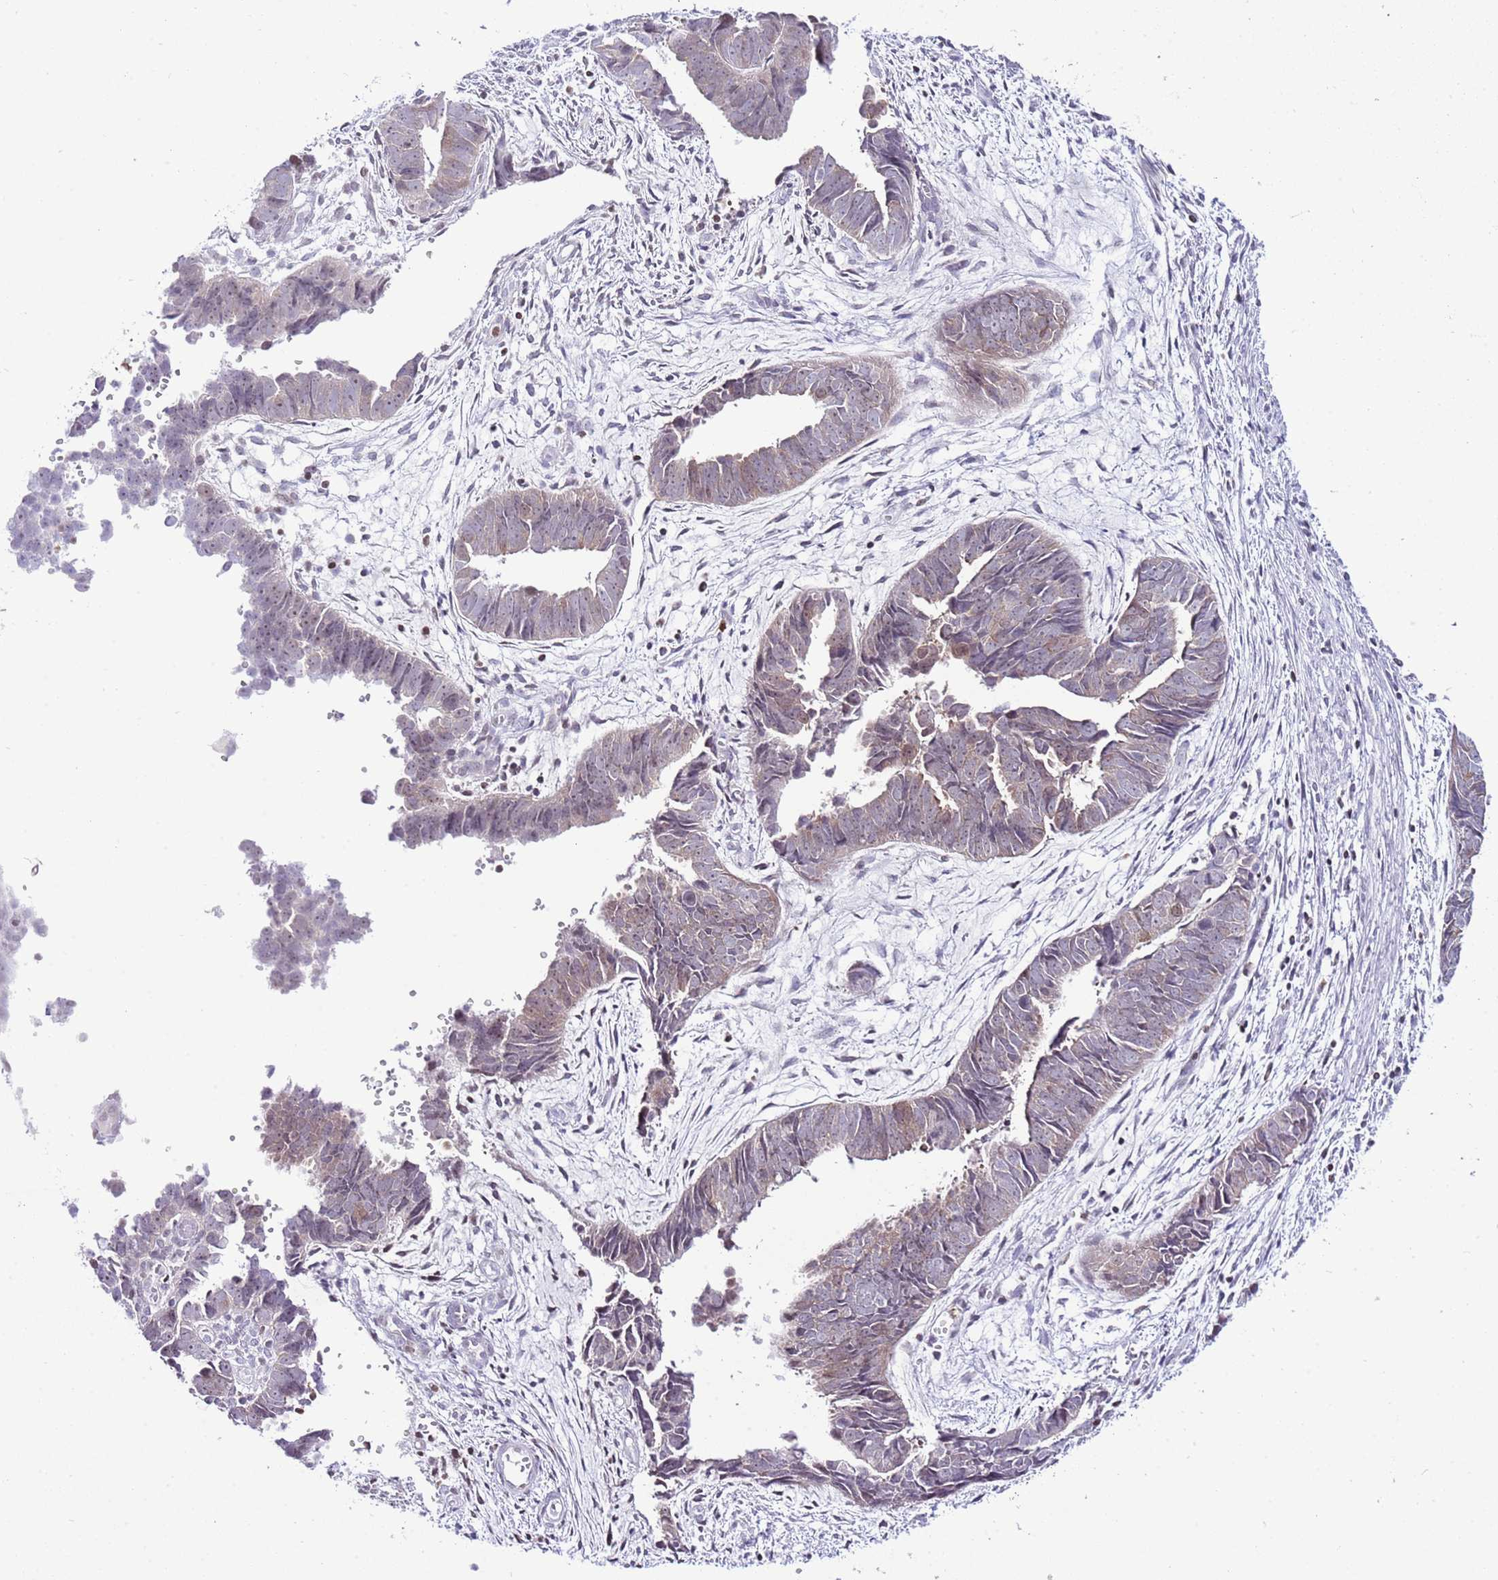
{"staining": {"intensity": "weak", "quantity": "<25%", "location": "cytoplasmic/membranous"}, "tissue": "endometrial cancer", "cell_type": "Tumor cells", "image_type": "cancer", "snomed": [{"axis": "morphology", "description": "Adenocarcinoma, NOS"}, {"axis": "topography", "description": "Endometrium"}], "caption": "This is an immunohistochemistry image of human adenocarcinoma (endometrial). There is no expression in tumor cells.", "gene": "PRR15", "patient": {"sex": "female", "age": 75}}